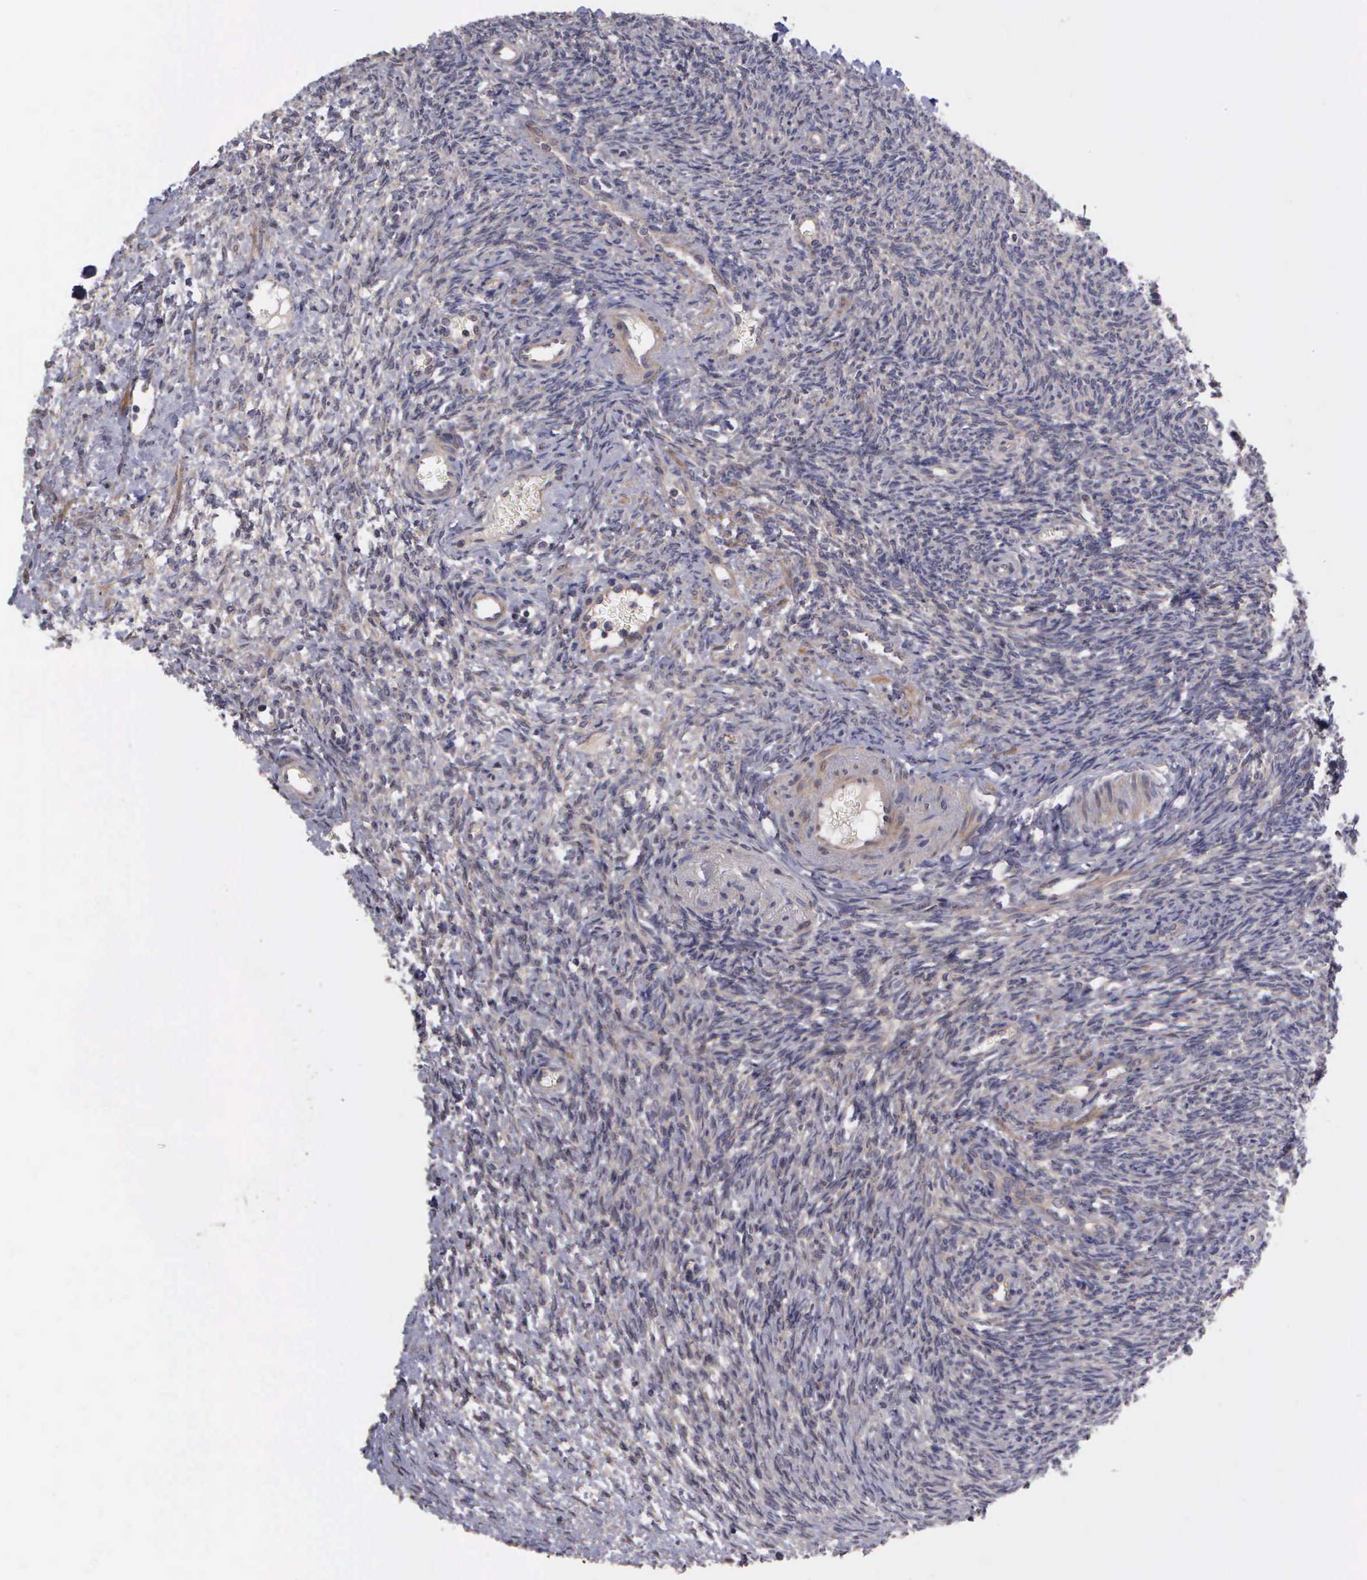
{"staining": {"intensity": "weak", "quantity": "25%-75%", "location": "cytoplasmic/membranous"}, "tissue": "ovary", "cell_type": "Ovarian stroma cells", "image_type": "normal", "snomed": [{"axis": "morphology", "description": "Normal tissue, NOS"}, {"axis": "topography", "description": "Ovary"}], "caption": "Human ovary stained with a brown dye exhibits weak cytoplasmic/membranous positive positivity in approximately 25%-75% of ovarian stroma cells.", "gene": "RTL10", "patient": {"sex": "female", "age": 32}}